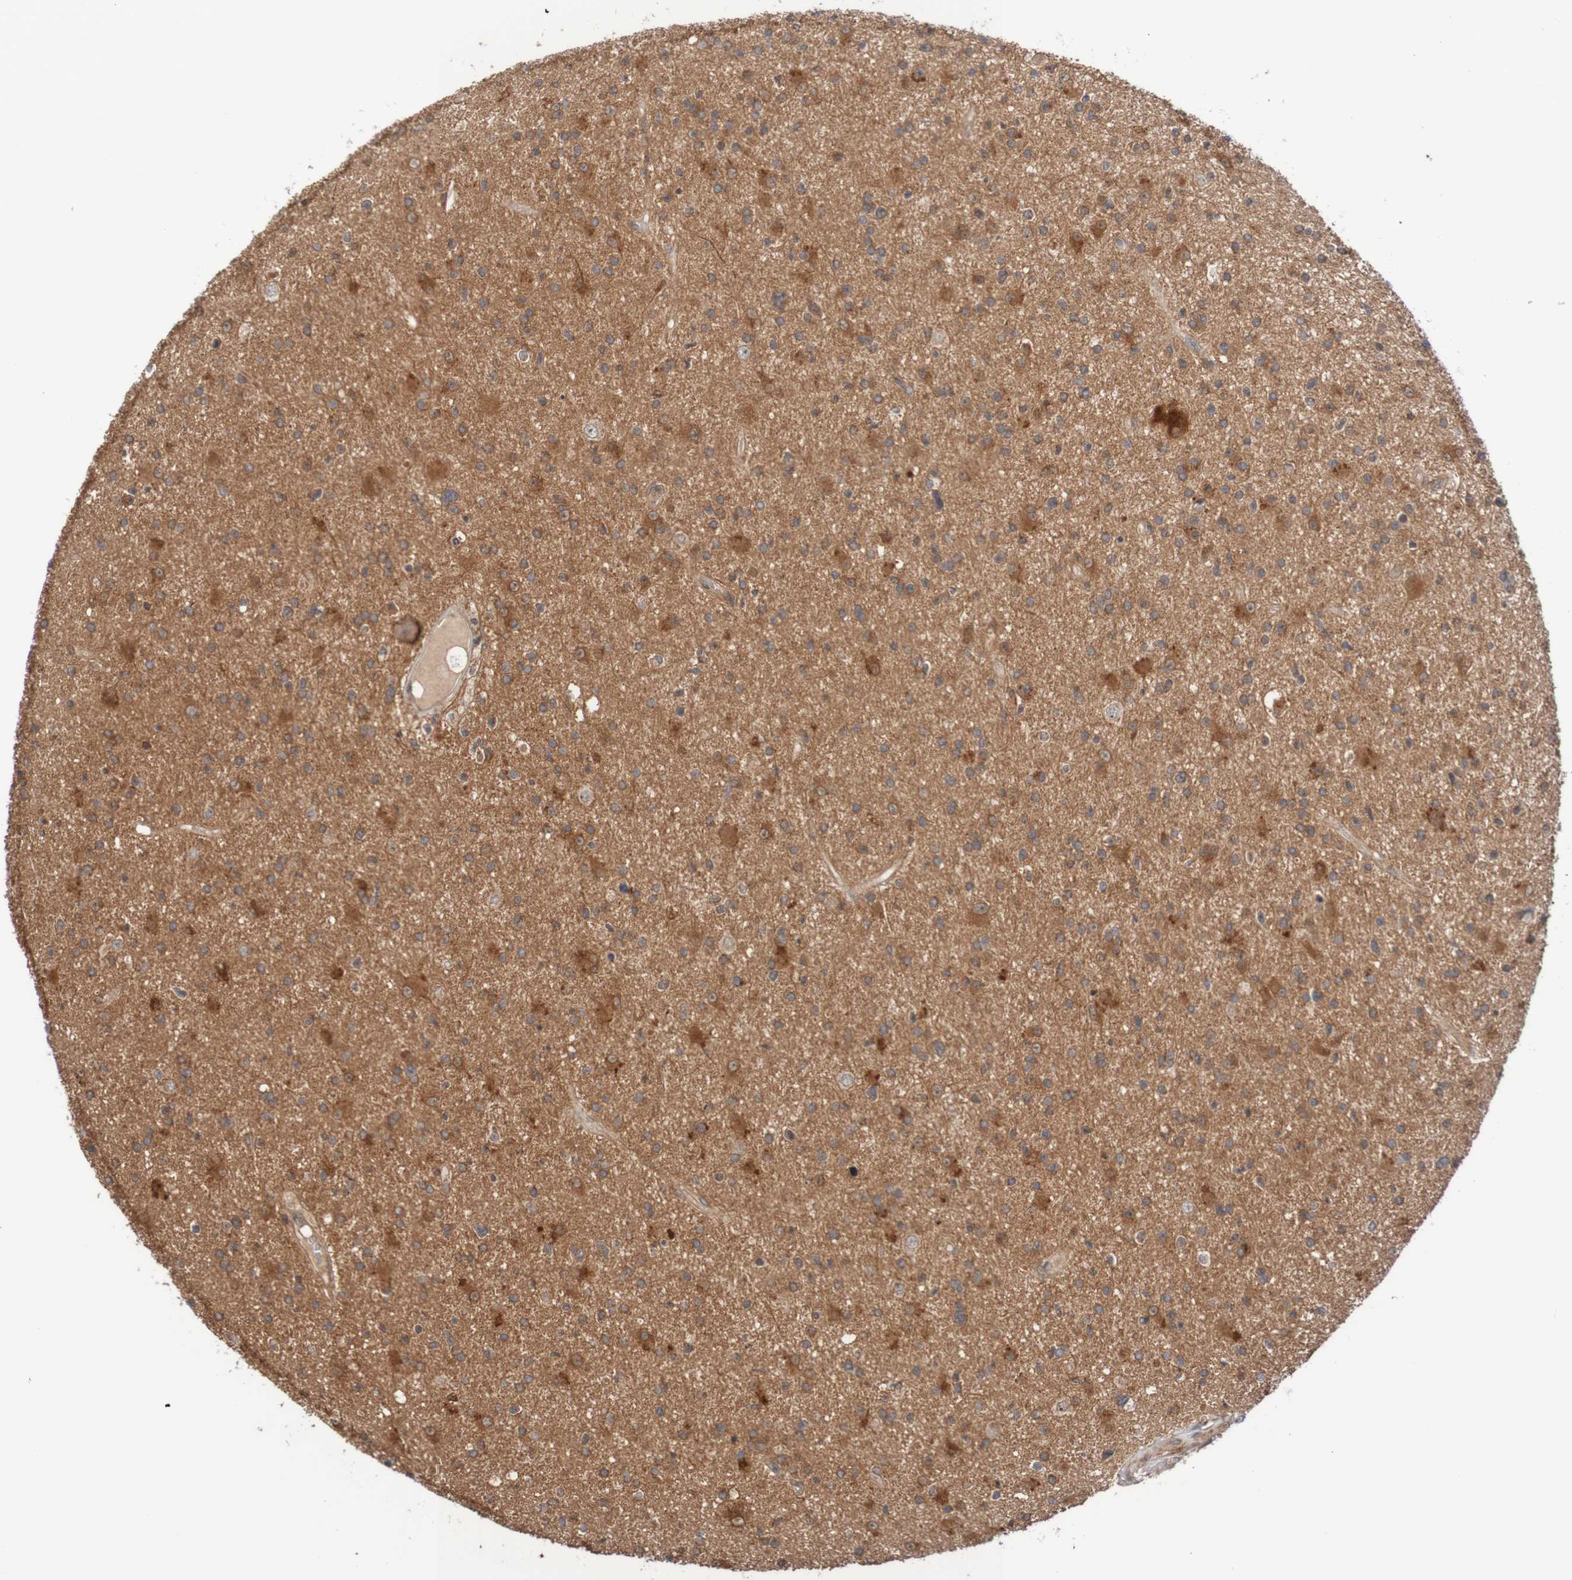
{"staining": {"intensity": "moderate", "quantity": "25%-75%", "location": "cytoplasmic/membranous,nuclear"}, "tissue": "glioma", "cell_type": "Tumor cells", "image_type": "cancer", "snomed": [{"axis": "morphology", "description": "Glioma, malignant, High grade"}, {"axis": "topography", "description": "Brain"}], "caption": "The image displays staining of high-grade glioma (malignant), revealing moderate cytoplasmic/membranous and nuclear protein positivity (brown color) within tumor cells.", "gene": "PHPT1", "patient": {"sex": "male", "age": 33}}